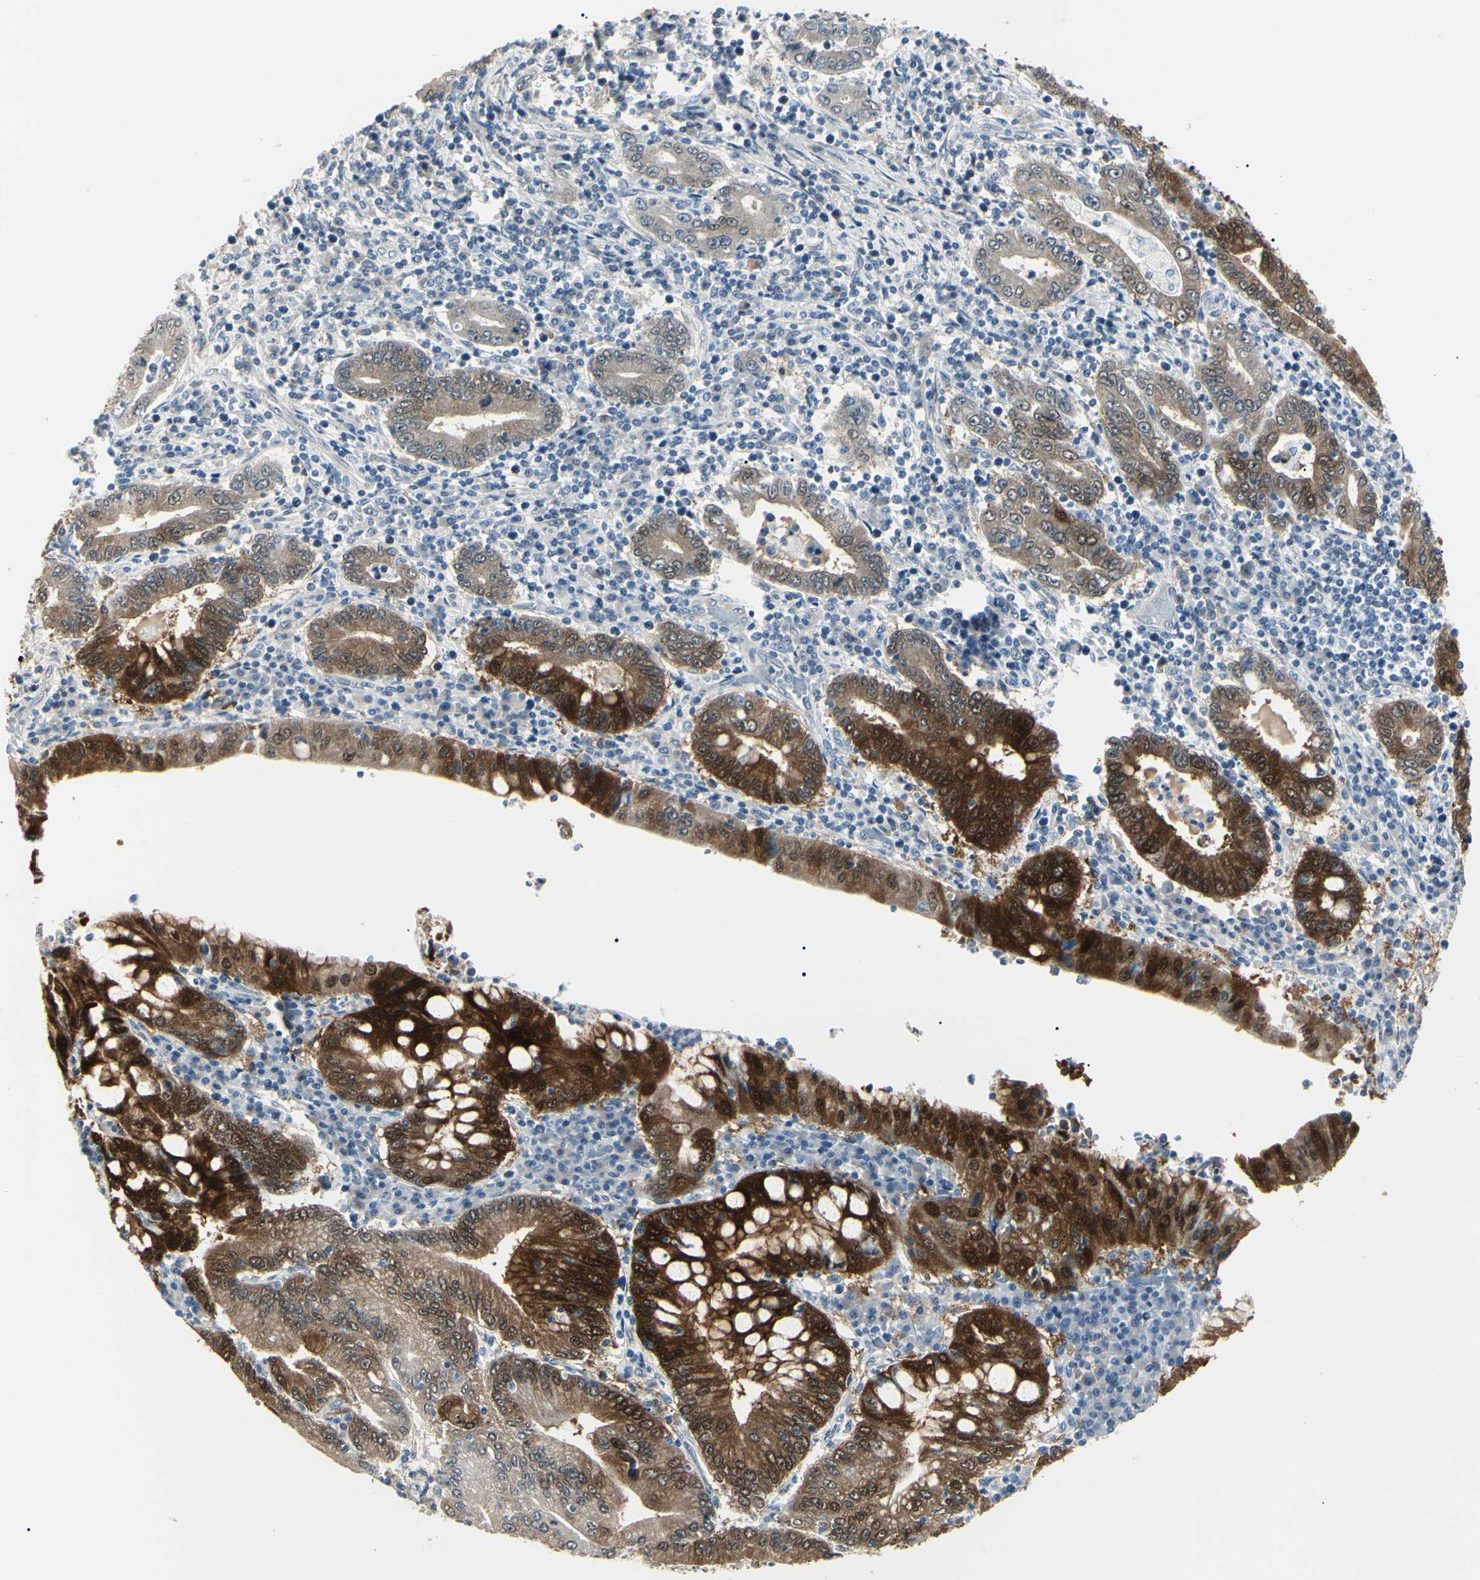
{"staining": {"intensity": "strong", "quantity": "25%-75%", "location": "cytoplasmic/membranous,nuclear"}, "tissue": "stomach cancer", "cell_type": "Tumor cells", "image_type": "cancer", "snomed": [{"axis": "morphology", "description": "Normal tissue, NOS"}, {"axis": "morphology", "description": "Adenocarcinoma, NOS"}, {"axis": "topography", "description": "Esophagus"}, {"axis": "topography", "description": "Stomach, upper"}, {"axis": "topography", "description": "Peripheral nerve tissue"}], "caption": "High-magnification brightfield microscopy of stomach adenocarcinoma stained with DAB (brown) and counterstained with hematoxylin (blue). tumor cells exhibit strong cytoplasmic/membranous and nuclear staining is present in about25%-75% of cells.", "gene": "AKR1C3", "patient": {"sex": "male", "age": 62}}